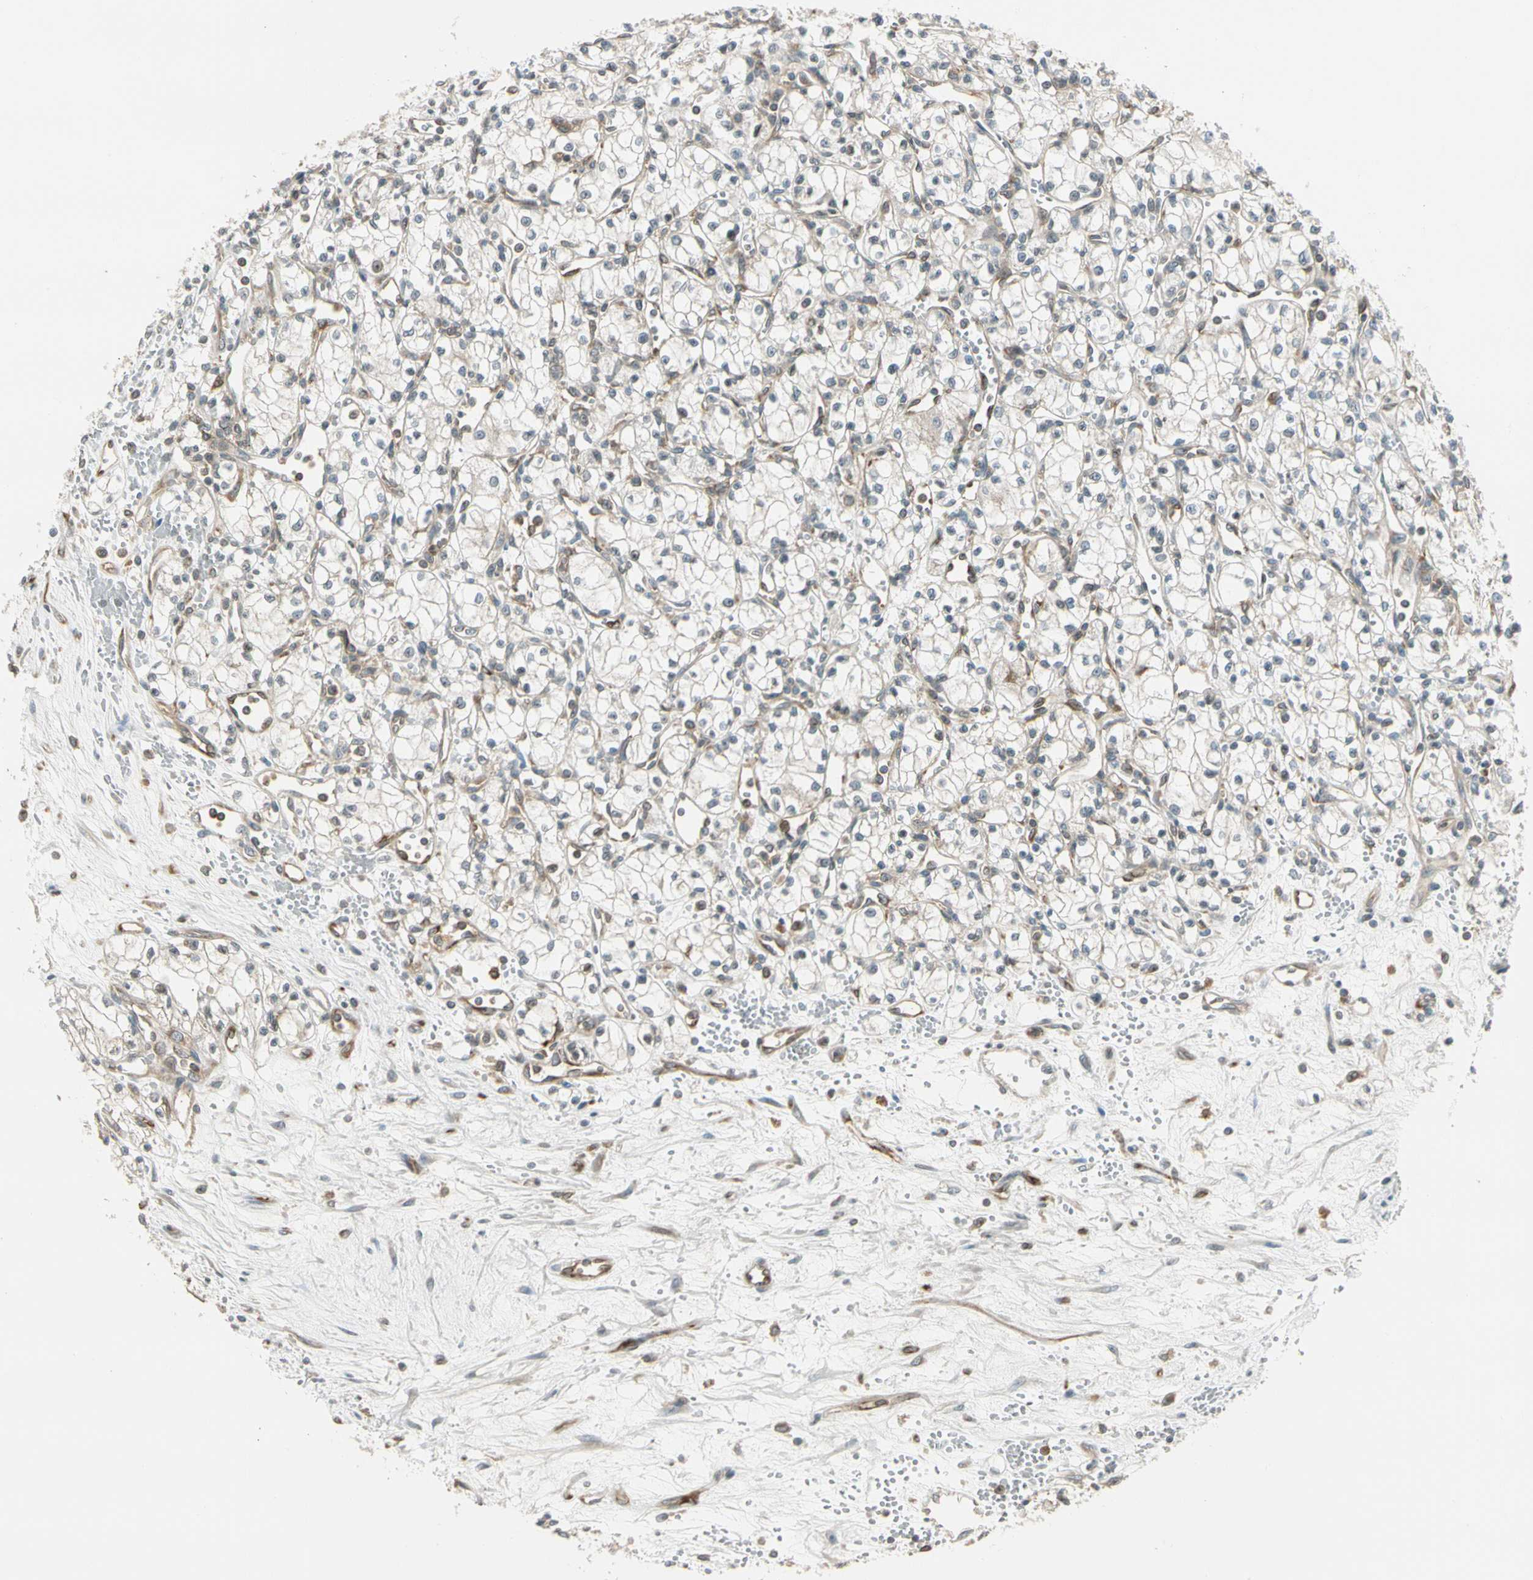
{"staining": {"intensity": "negative", "quantity": "none", "location": "none"}, "tissue": "renal cancer", "cell_type": "Tumor cells", "image_type": "cancer", "snomed": [{"axis": "morphology", "description": "Normal tissue, NOS"}, {"axis": "morphology", "description": "Adenocarcinoma, NOS"}, {"axis": "topography", "description": "Kidney"}], "caption": "Micrograph shows no significant protein positivity in tumor cells of adenocarcinoma (renal).", "gene": "TRIO", "patient": {"sex": "male", "age": 59}}